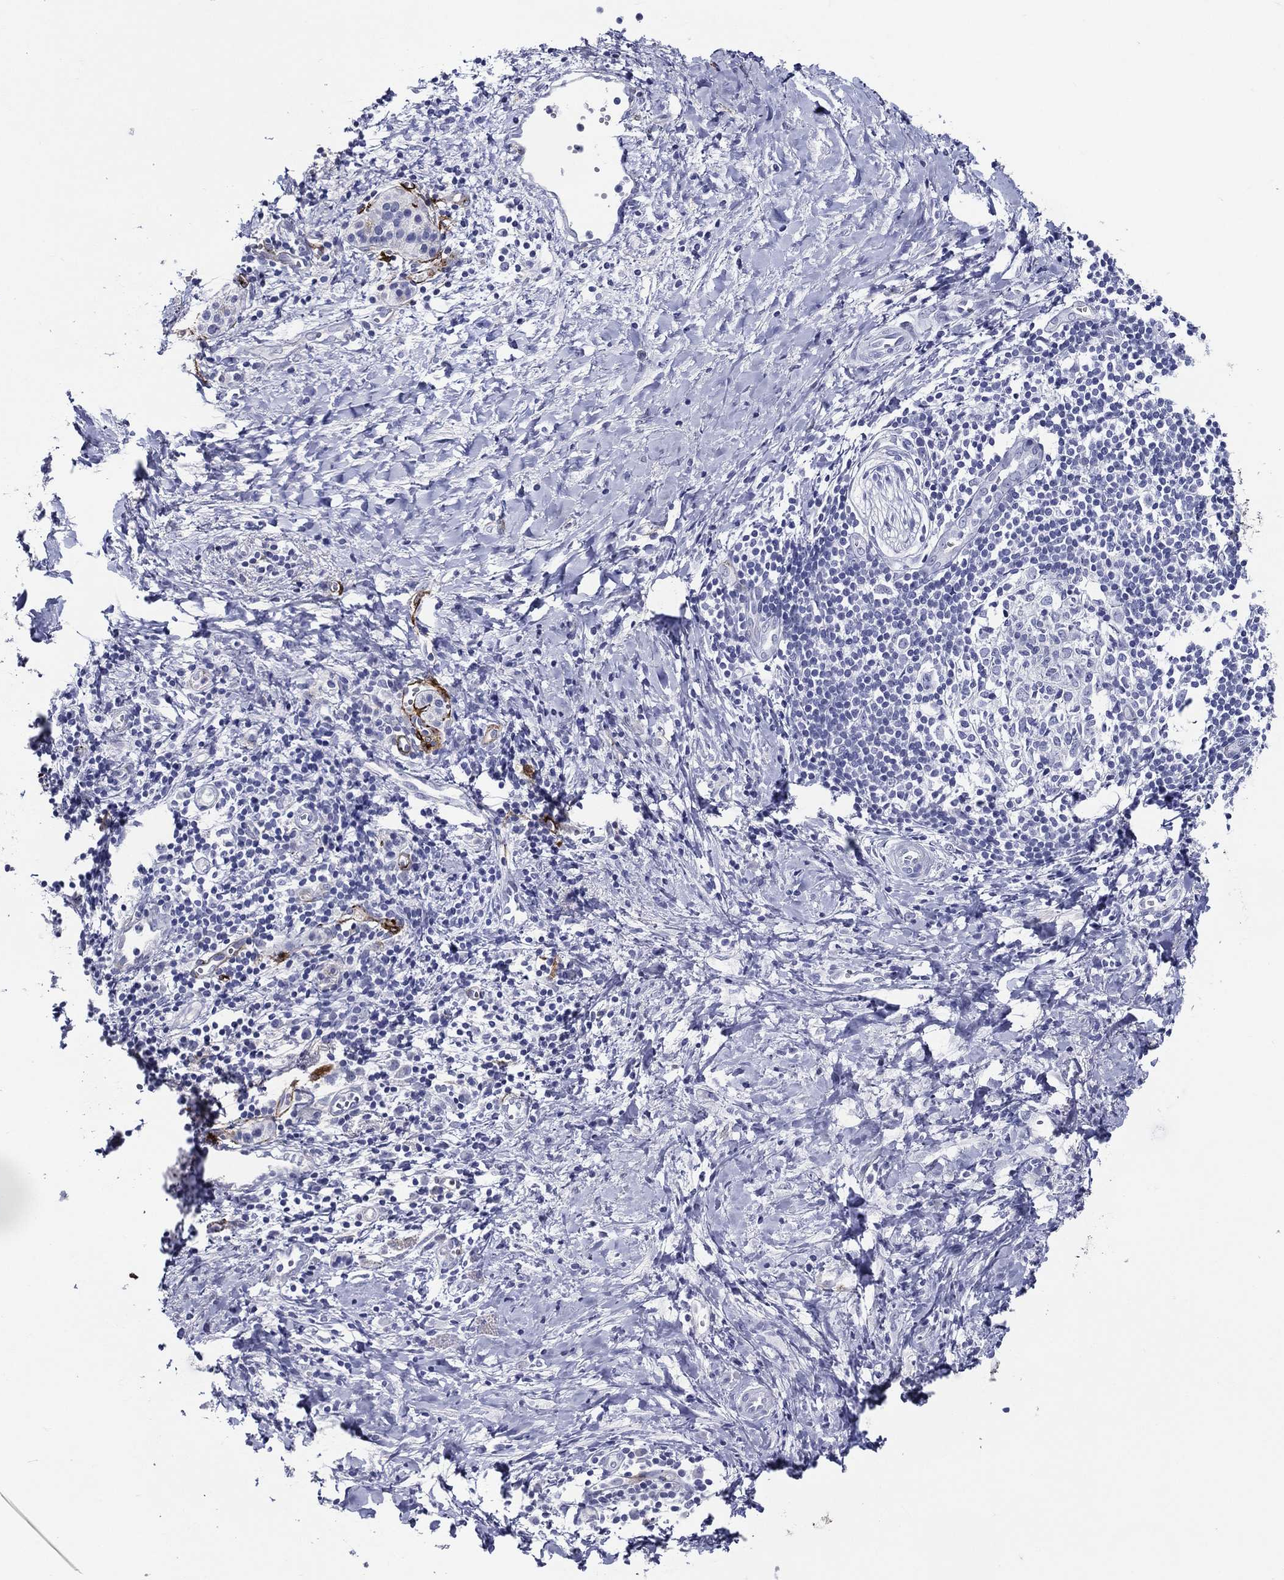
{"staining": {"intensity": "negative", "quantity": "none", "location": "none"}, "tissue": "soft tissue", "cell_type": "Fibroblasts", "image_type": "normal", "snomed": [{"axis": "morphology", "description": "Normal tissue, NOS"}, {"axis": "morphology", "description": "Adenocarcinoma, NOS"}, {"axis": "topography", "description": "Pancreas"}, {"axis": "topography", "description": "Peripheral nerve tissue"}], "caption": "This is a histopathology image of immunohistochemistry staining of unremarkable soft tissue, which shows no expression in fibroblasts. (DAB IHC with hematoxylin counter stain).", "gene": "ACE2", "patient": {"sex": "male", "age": 61}}